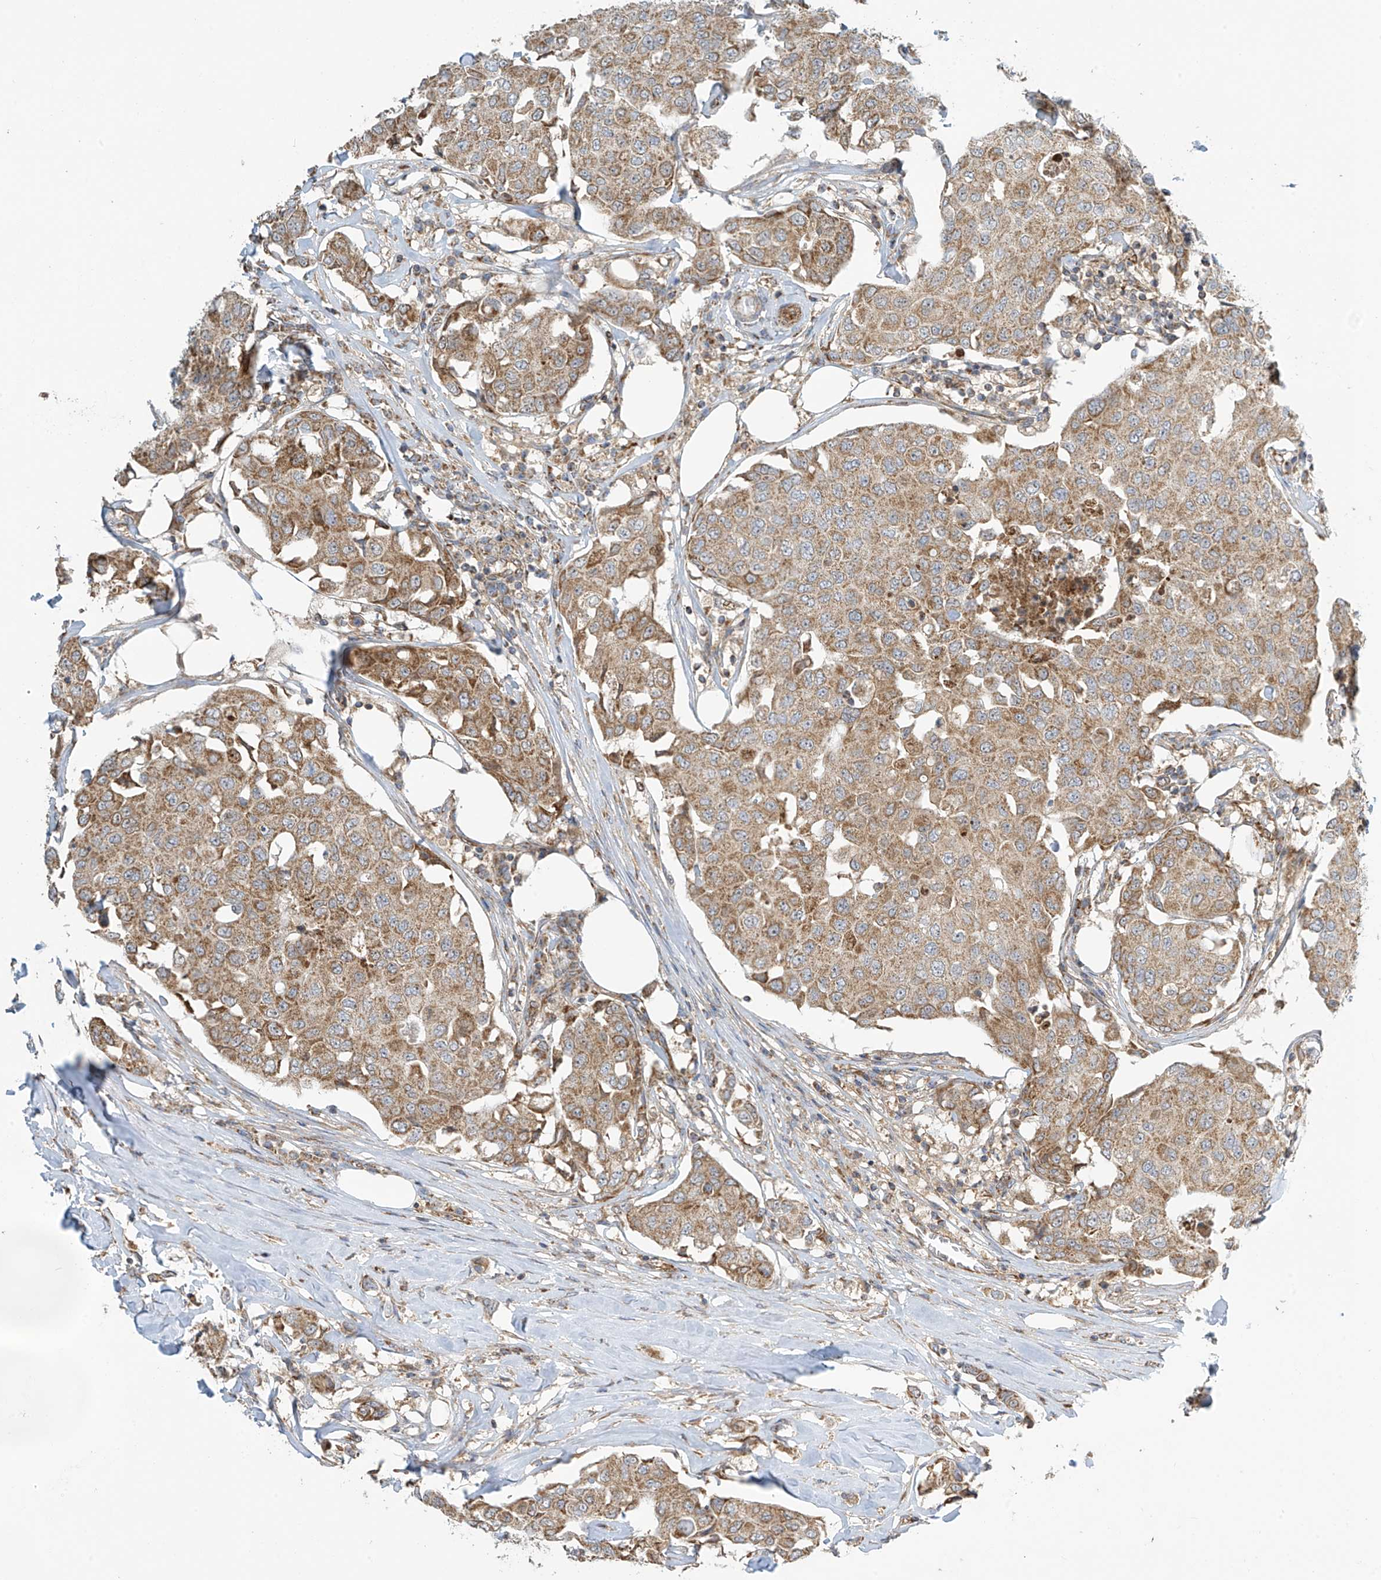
{"staining": {"intensity": "moderate", "quantity": ">75%", "location": "cytoplasmic/membranous"}, "tissue": "breast cancer", "cell_type": "Tumor cells", "image_type": "cancer", "snomed": [{"axis": "morphology", "description": "Duct carcinoma"}, {"axis": "topography", "description": "Breast"}], "caption": "An immunohistochemistry histopathology image of tumor tissue is shown. Protein staining in brown labels moderate cytoplasmic/membranous positivity in breast invasive ductal carcinoma within tumor cells.", "gene": "METTL6", "patient": {"sex": "female", "age": 80}}